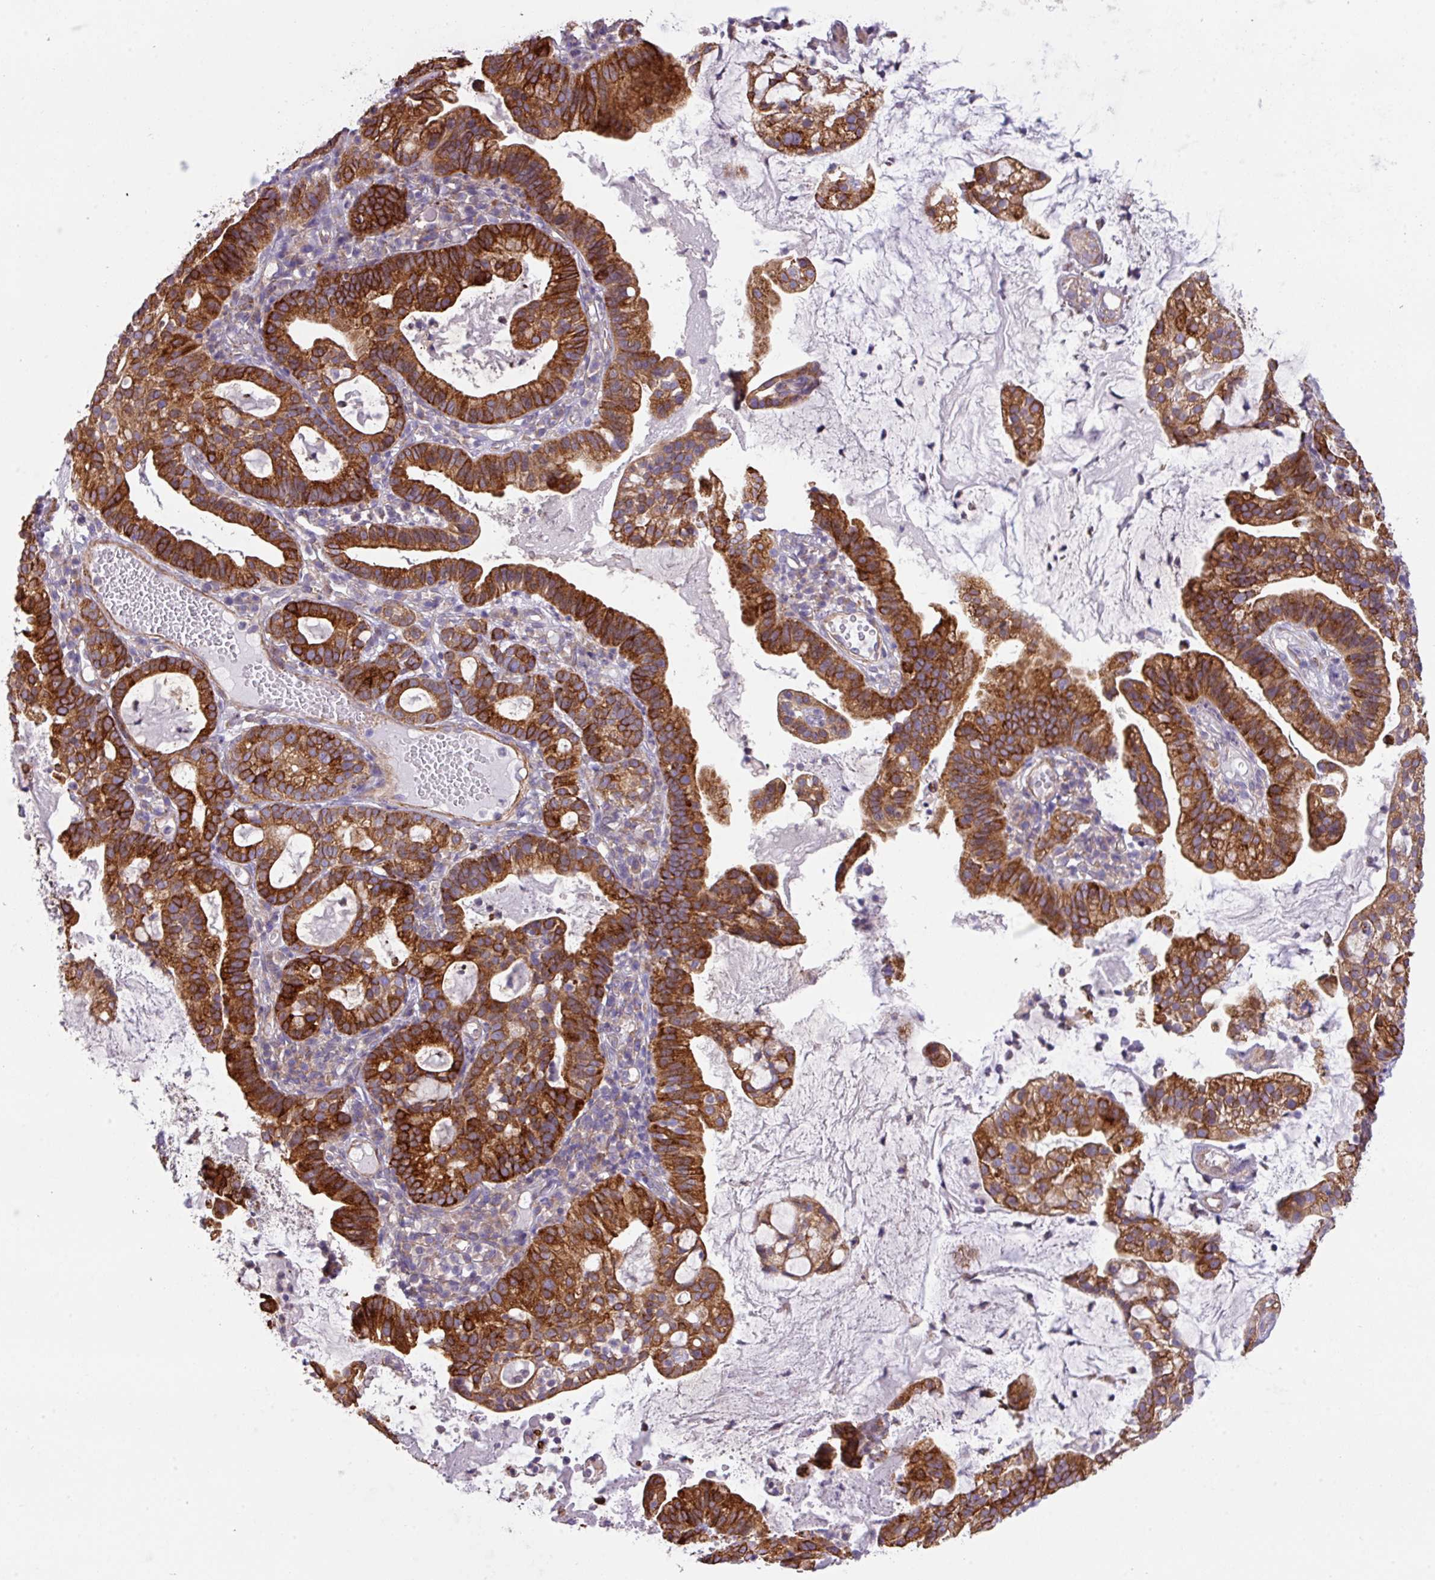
{"staining": {"intensity": "strong", "quantity": ">75%", "location": "cytoplasmic/membranous"}, "tissue": "cervical cancer", "cell_type": "Tumor cells", "image_type": "cancer", "snomed": [{"axis": "morphology", "description": "Adenocarcinoma, NOS"}, {"axis": "topography", "description": "Cervix"}], "caption": "About >75% of tumor cells in cervical cancer show strong cytoplasmic/membranous protein staining as visualized by brown immunohistochemical staining.", "gene": "LRRC41", "patient": {"sex": "female", "age": 41}}